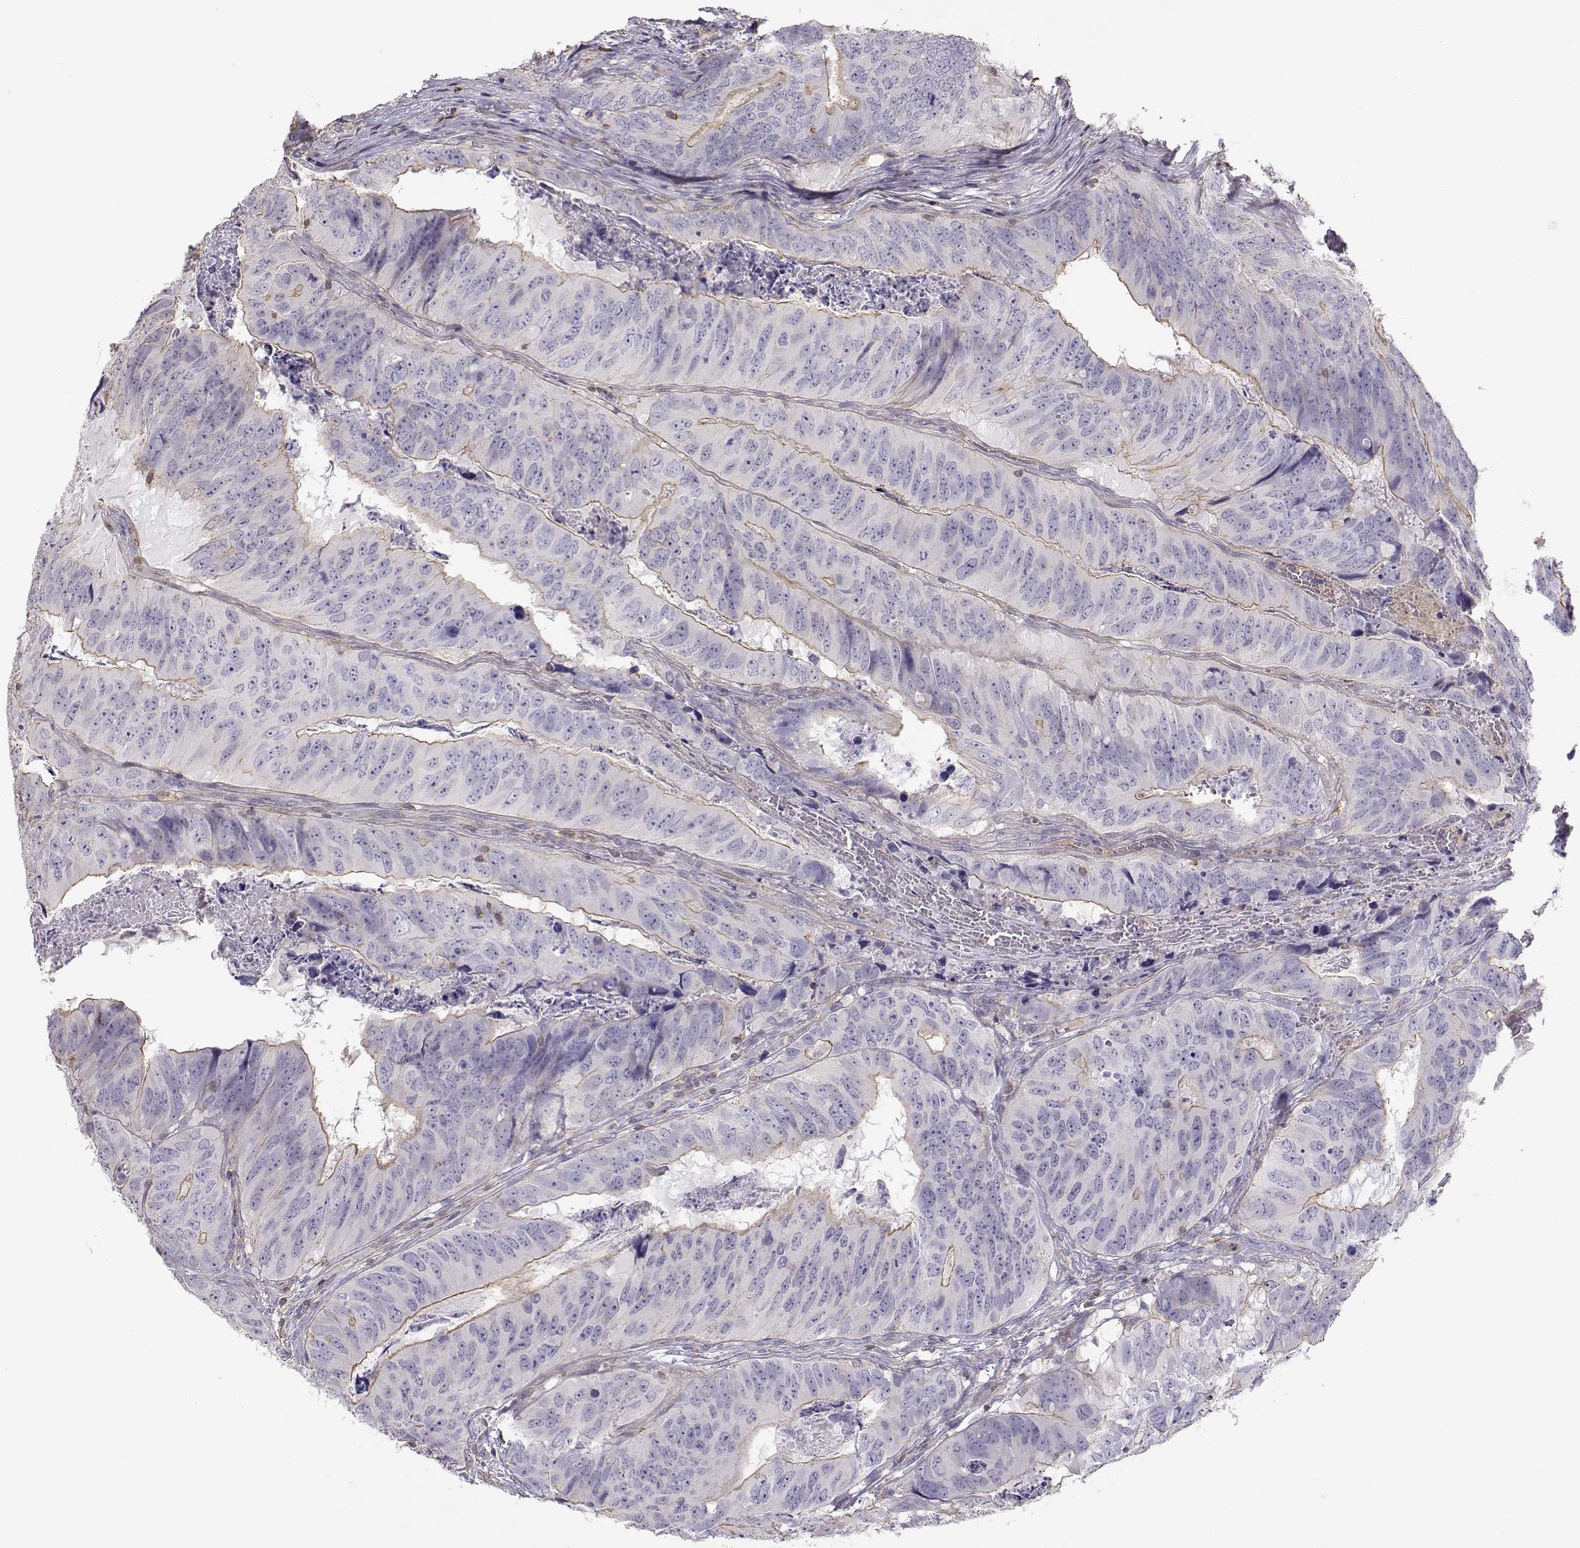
{"staining": {"intensity": "weak", "quantity": "<25%", "location": "cytoplasmic/membranous"}, "tissue": "colorectal cancer", "cell_type": "Tumor cells", "image_type": "cancer", "snomed": [{"axis": "morphology", "description": "Adenocarcinoma, NOS"}, {"axis": "topography", "description": "Colon"}], "caption": "Immunohistochemical staining of human colorectal adenocarcinoma exhibits no significant positivity in tumor cells. (DAB (3,3'-diaminobenzidine) IHC with hematoxylin counter stain).", "gene": "DAPL1", "patient": {"sex": "male", "age": 79}}